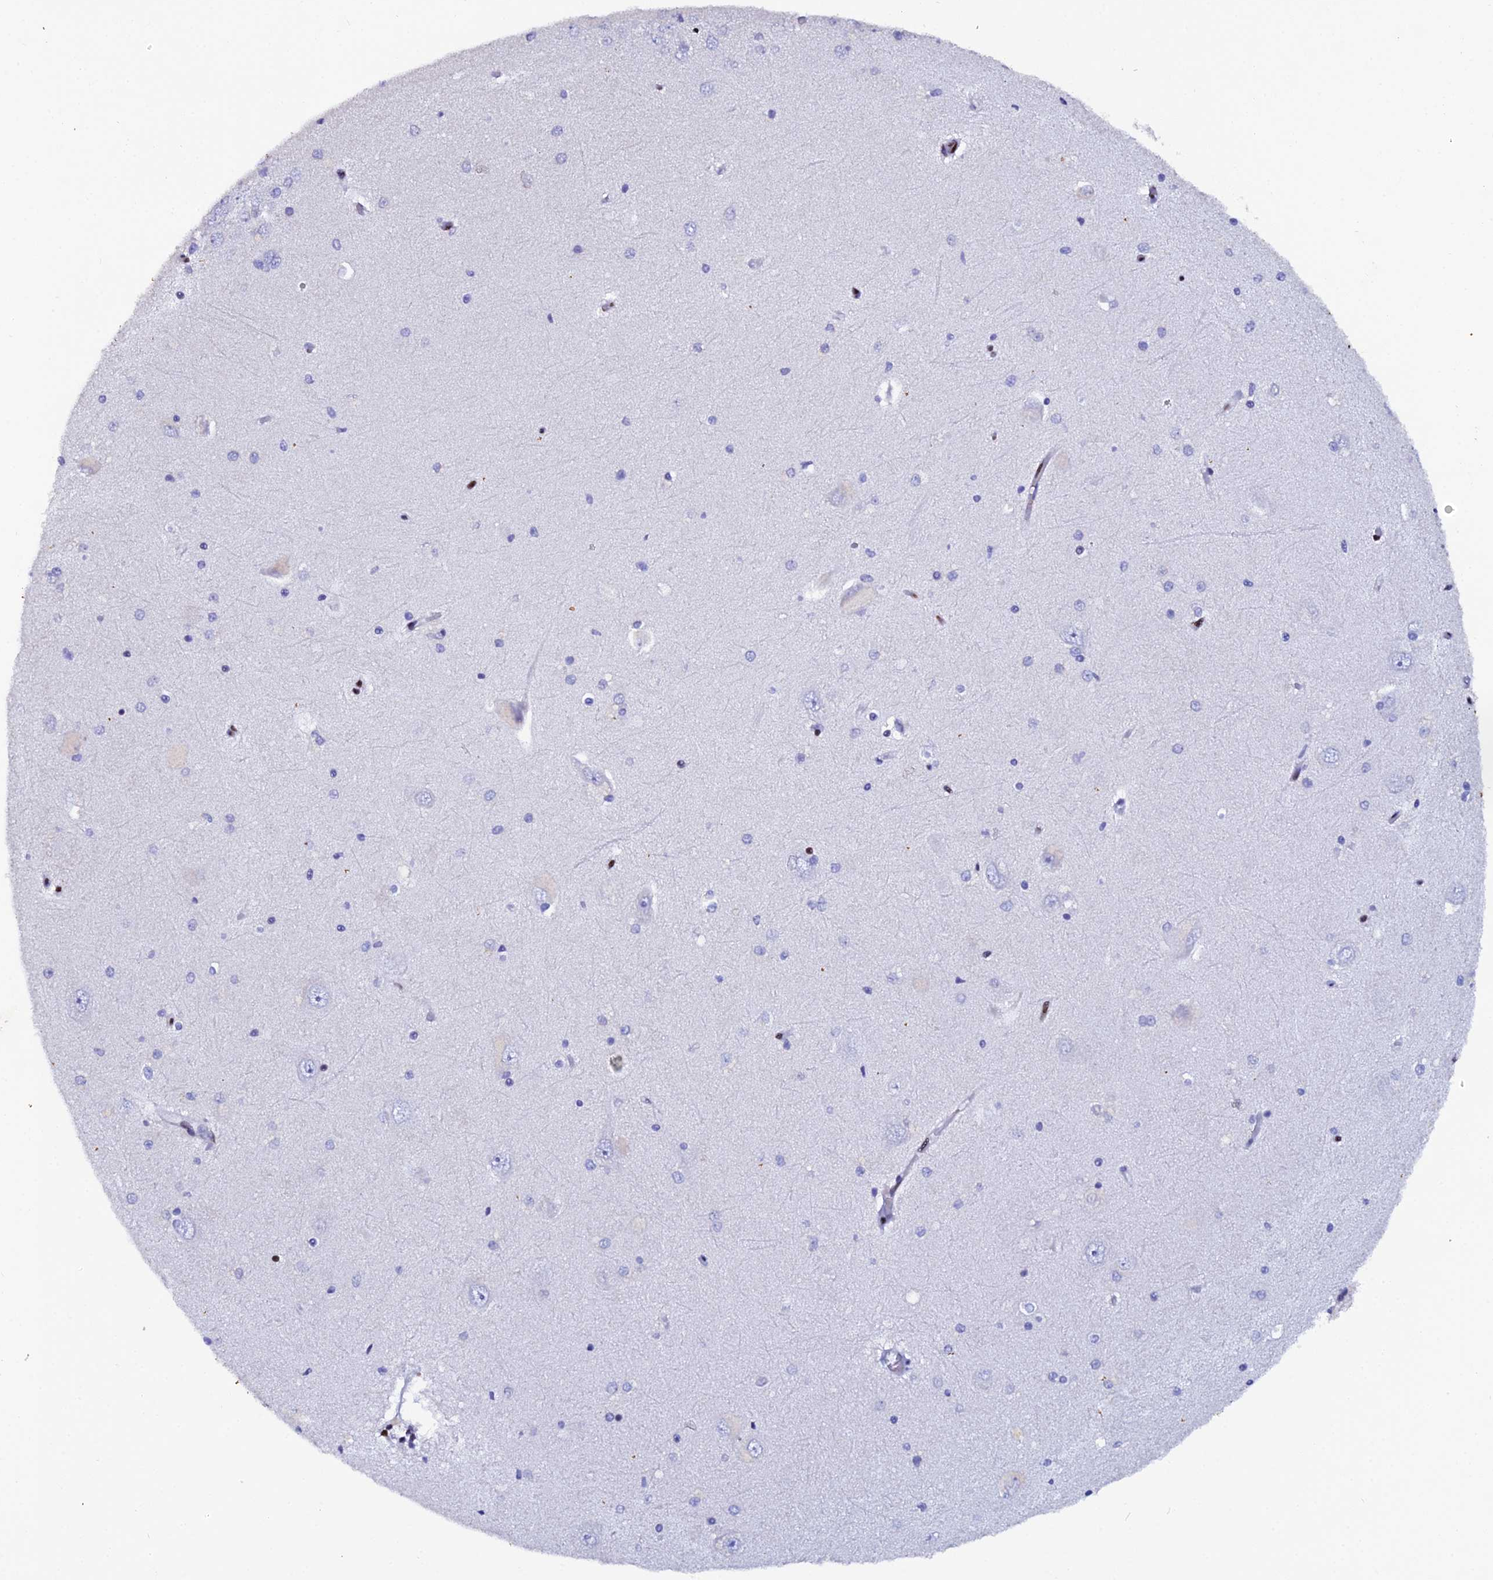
{"staining": {"intensity": "strong", "quantity": "<25%", "location": "nuclear"}, "tissue": "hippocampus", "cell_type": "Glial cells", "image_type": "normal", "snomed": [{"axis": "morphology", "description": "Normal tissue, NOS"}, {"axis": "topography", "description": "Hippocampus"}], "caption": "IHC of normal human hippocampus displays medium levels of strong nuclear positivity in approximately <25% of glial cells.", "gene": "MYNN", "patient": {"sex": "male", "age": 45}}